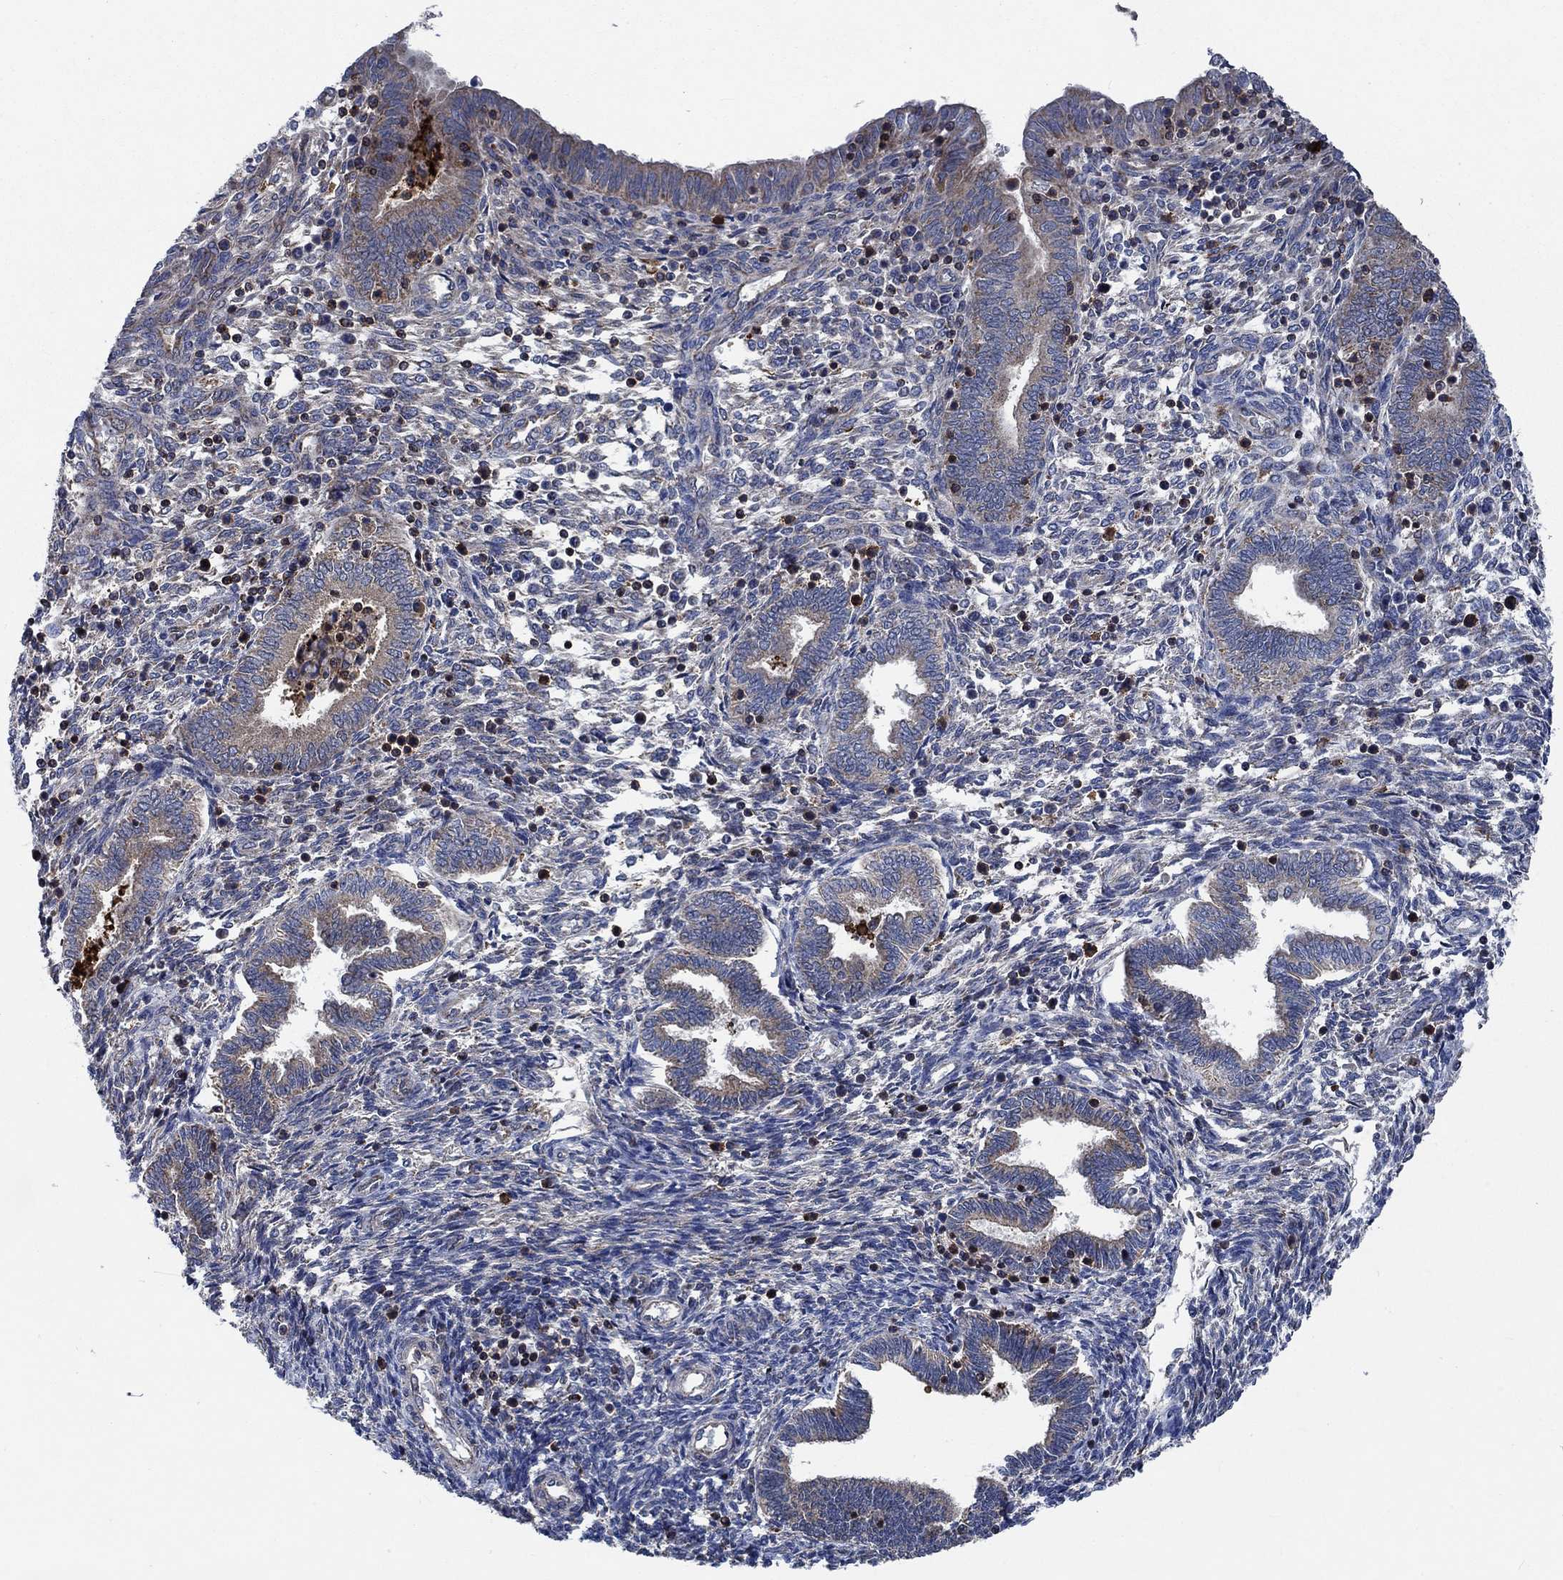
{"staining": {"intensity": "negative", "quantity": "none", "location": "none"}, "tissue": "endometrium", "cell_type": "Cells in endometrial stroma", "image_type": "normal", "snomed": [{"axis": "morphology", "description": "Normal tissue, NOS"}, {"axis": "topography", "description": "Endometrium"}], "caption": "Immunohistochemistry of benign endometrium shows no positivity in cells in endometrial stroma.", "gene": "STXBP6", "patient": {"sex": "female", "age": 42}}